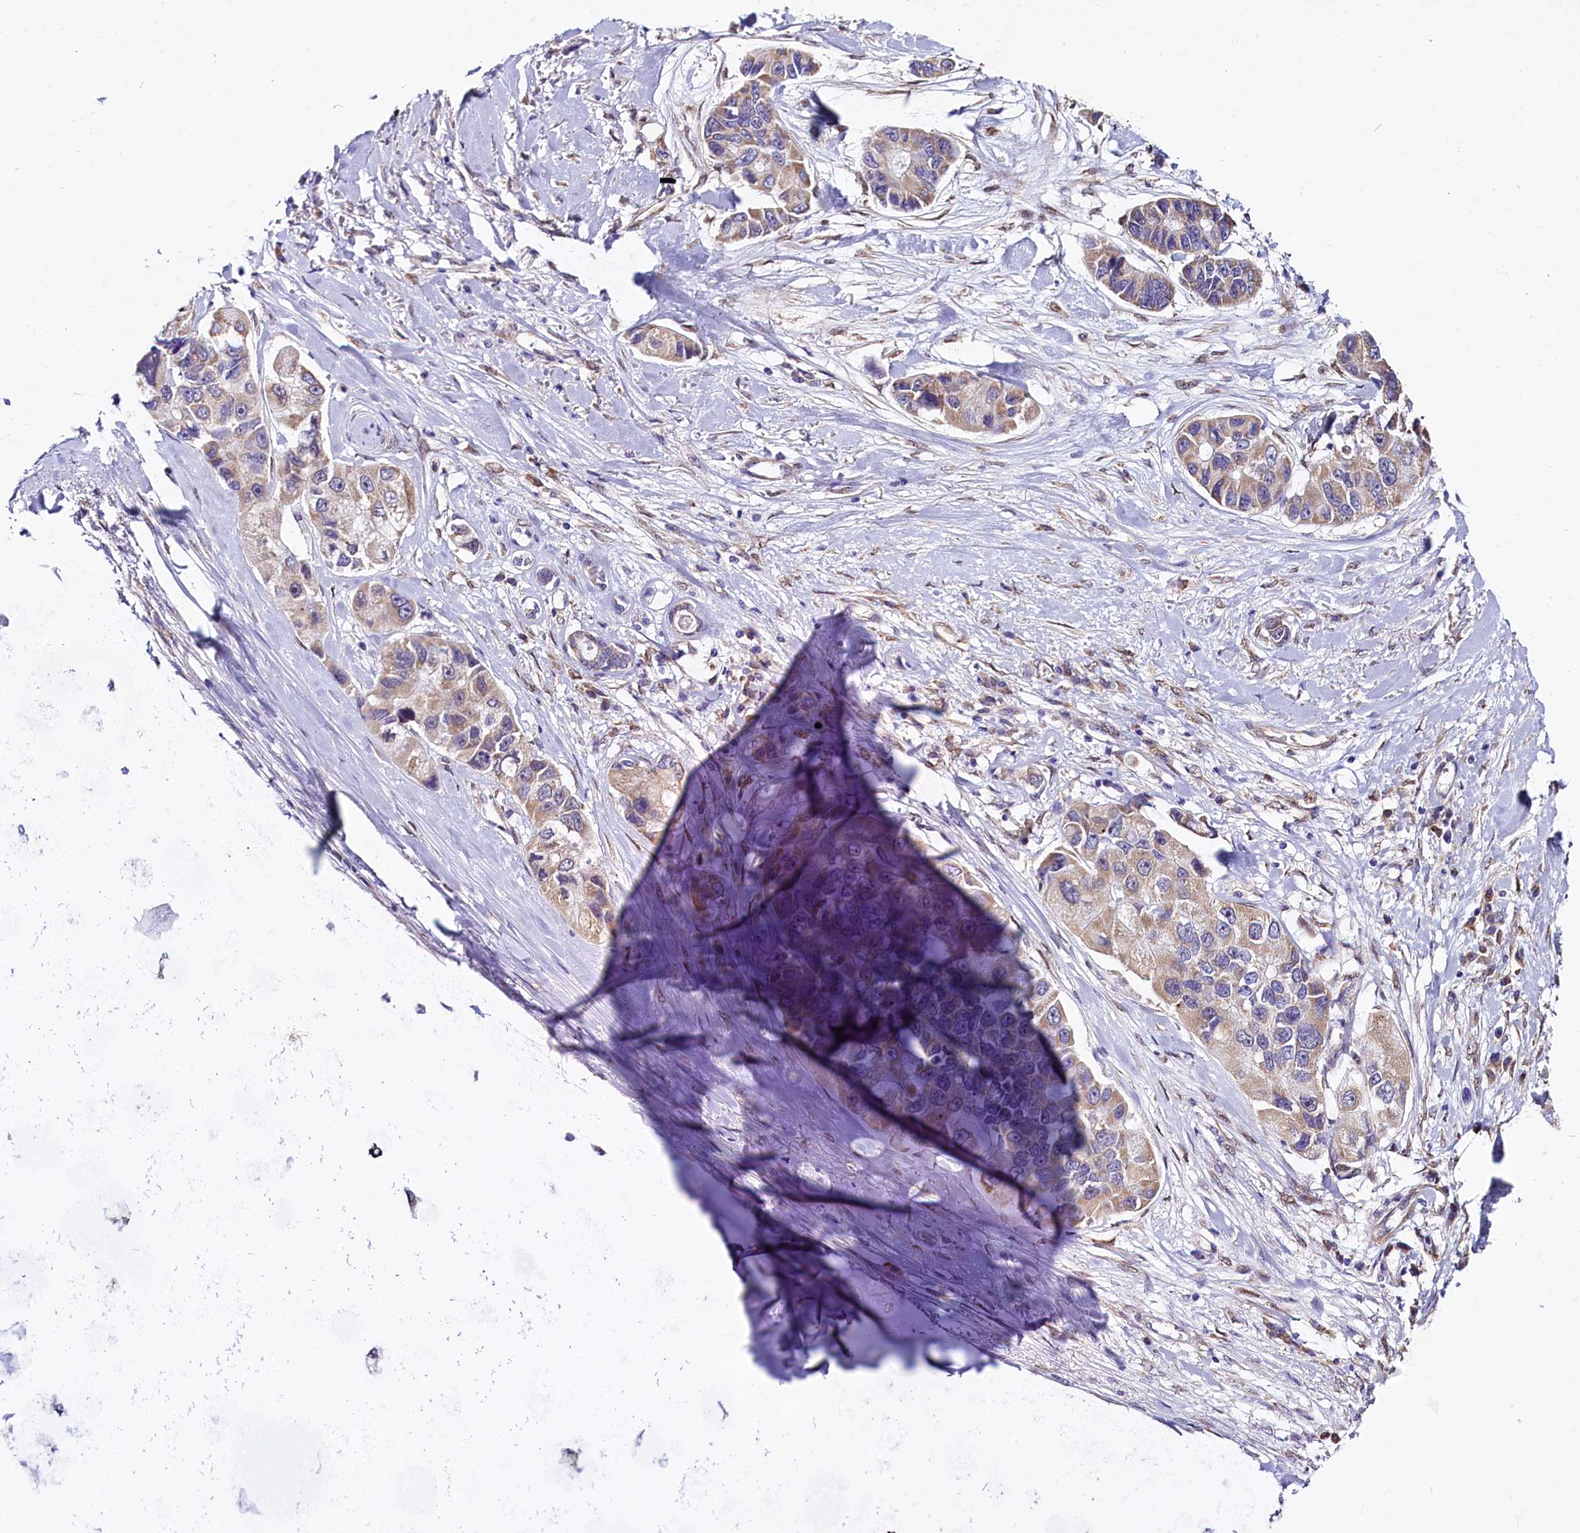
{"staining": {"intensity": "weak", "quantity": "25%-75%", "location": "cytoplasmic/membranous"}, "tissue": "lung cancer", "cell_type": "Tumor cells", "image_type": "cancer", "snomed": [{"axis": "morphology", "description": "Adenocarcinoma, NOS"}, {"axis": "topography", "description": "Lung"}], "caption": "The photomicrograph displays immunohistochemical staining of lung adenocarcinoma. There is weak cytoplasmic/membranous expression is identified in approximately 25%-75% of tumor cells.", "gene": "UACA", "patient": {"sex": "female", "age": 54}}